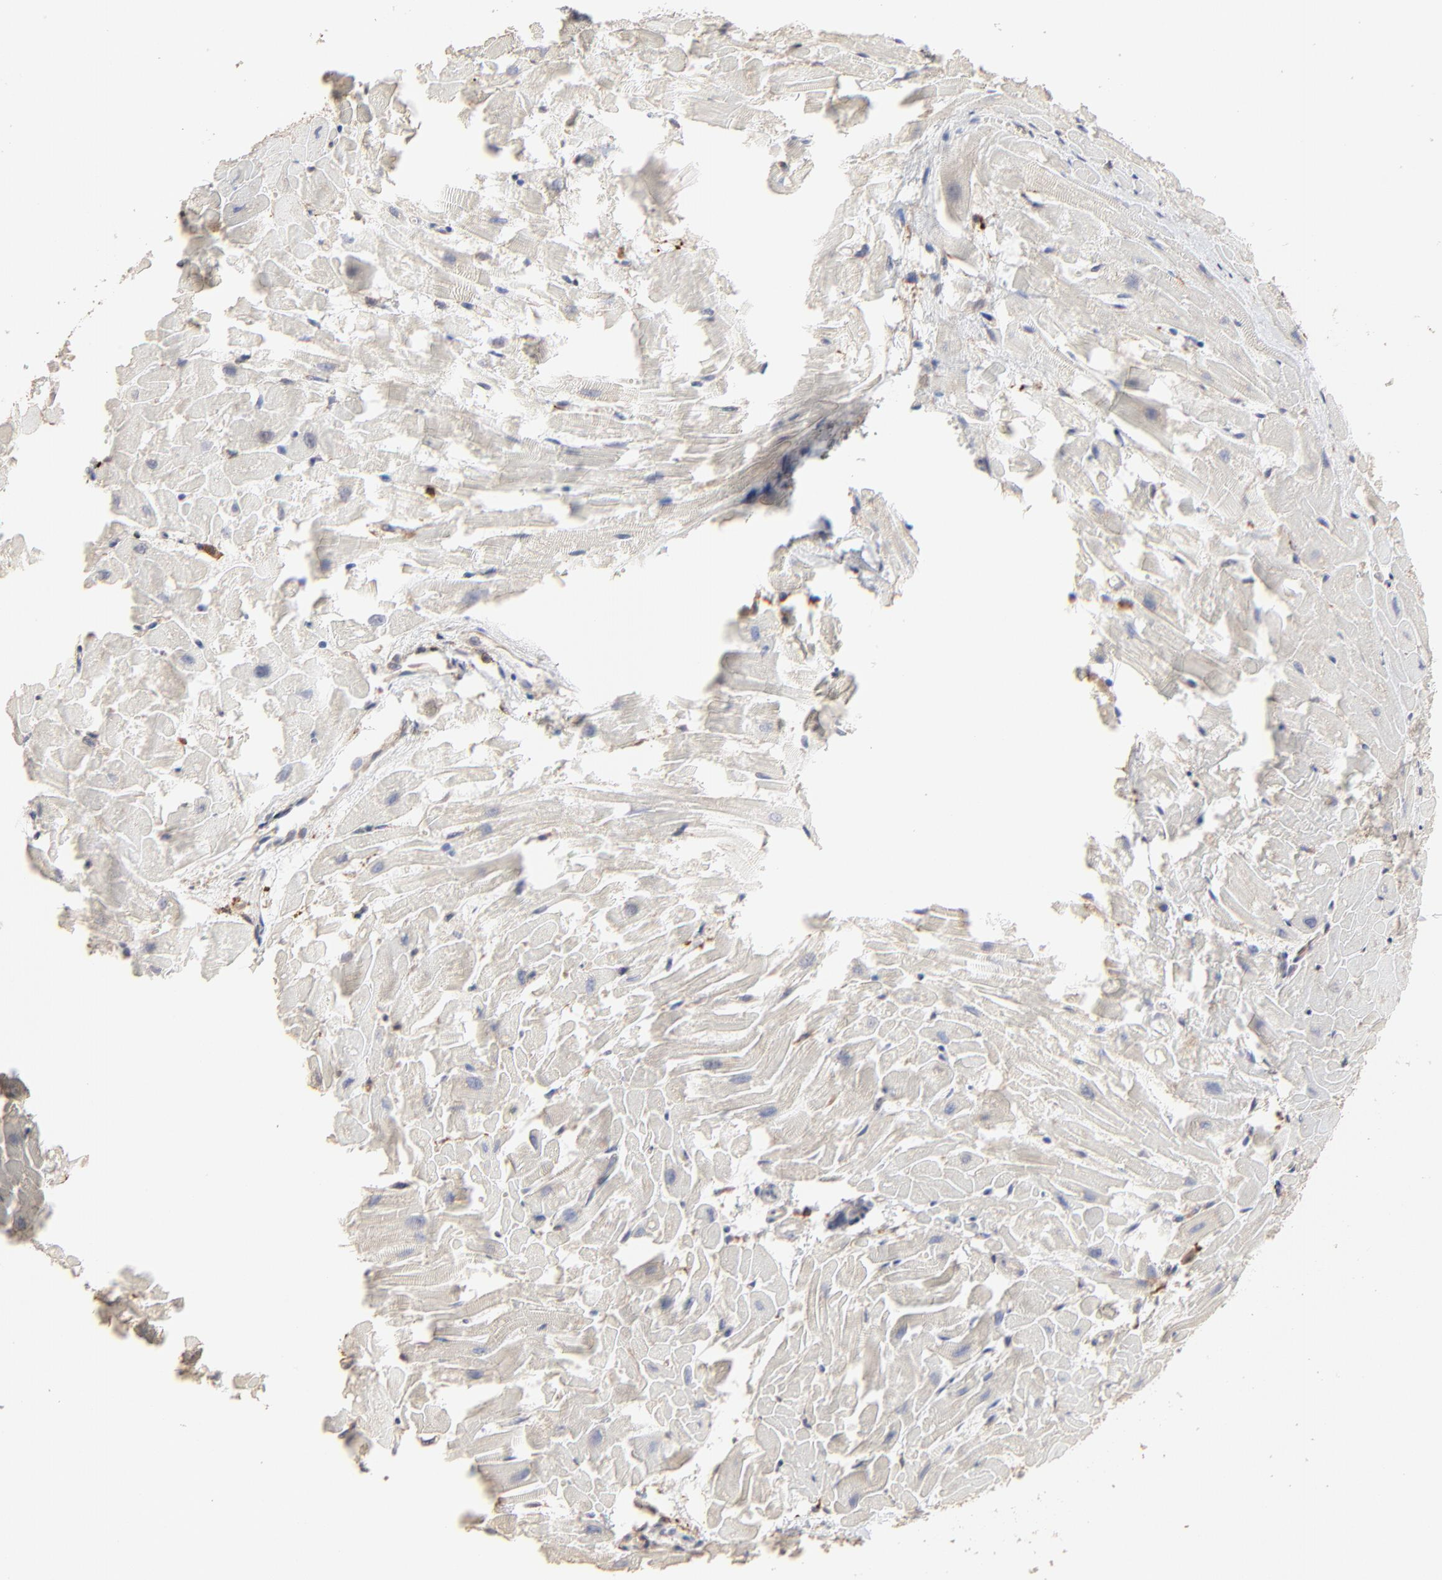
{"staining": {"intensity": "negative", "quantity": "none", "location": "none"}, "tissue": "heart muscle", "cell_type": "Cardiomyocytes", "image_type": "normal", "snomed": [{"axis": "morphology", "description": "Normal tissue, NOS"}, {"axis": "topography", "description": "Heart"}], "caption": "Immunohistochemistry (IHC) image of unremarkable heart muscle: heart muscle stained with DAB (3,3'-diaminobenzidine) shows no significant protein staining in cardiomyocytes. The staining is performed using DAB brown chromogen with nuclei counter-stained in using hematoxylin.", "gene": "SLC6A14", "patient": {"sex": "female", "age": 19}}